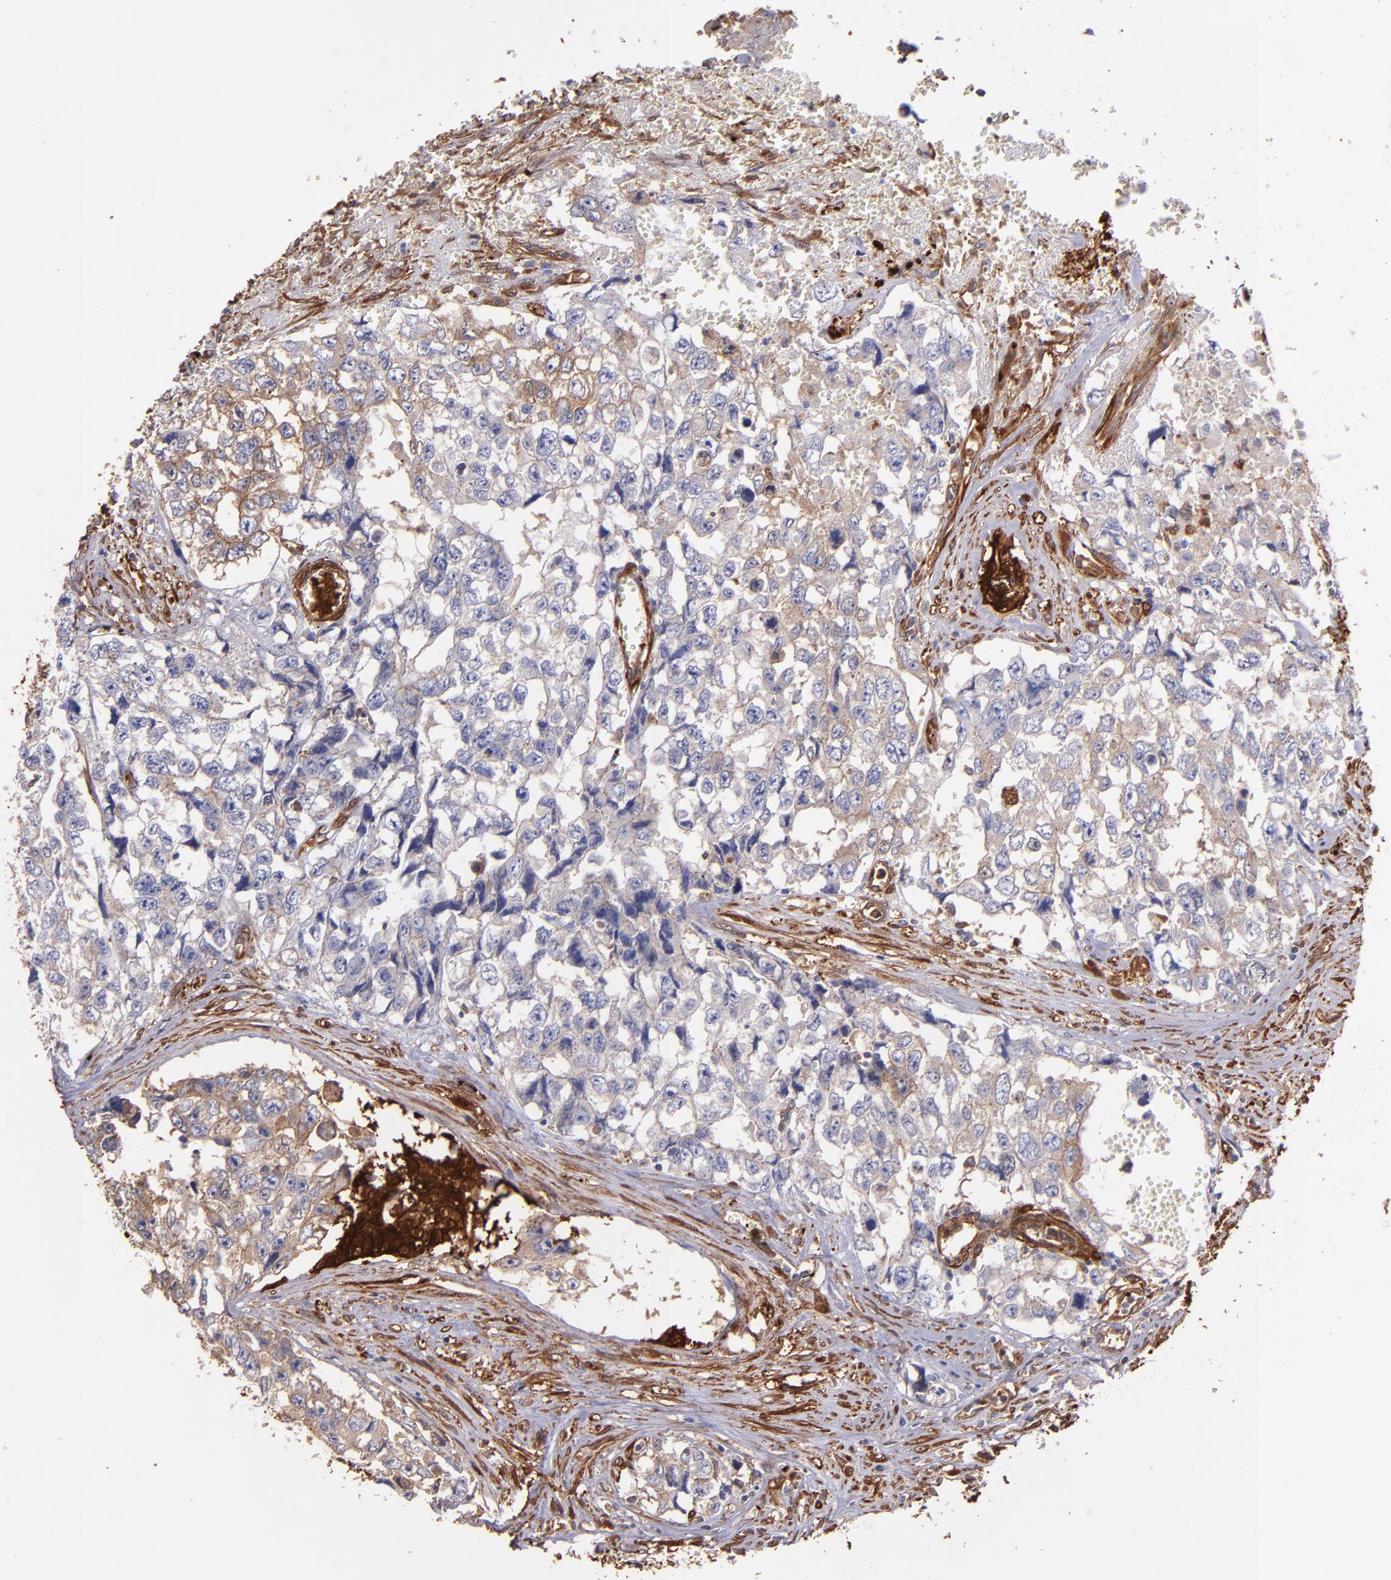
{"staining": {"intensity": "moderate", "quantity": "25%-75%", "location": "cytoplasmic/membranous"}, "tissue": "testis cancer", "cell_type": "Tumor cells", "image_type": "cancer", "snomed": [{"axis": "morphology", "description": "Carcinoma, Embryonal, NOS"}, {"axis": "topography", "description": "Testis"}], "caption": "A histopathology image showing moderate cytoplasmic/membranous positivity in about 25%-75% of tumor cells in embryonal carcinoma (testis), as visualized by brown immunohistochemical staining.", "gene": "VCL", "patient": {"sex": "male", "age": 31}}